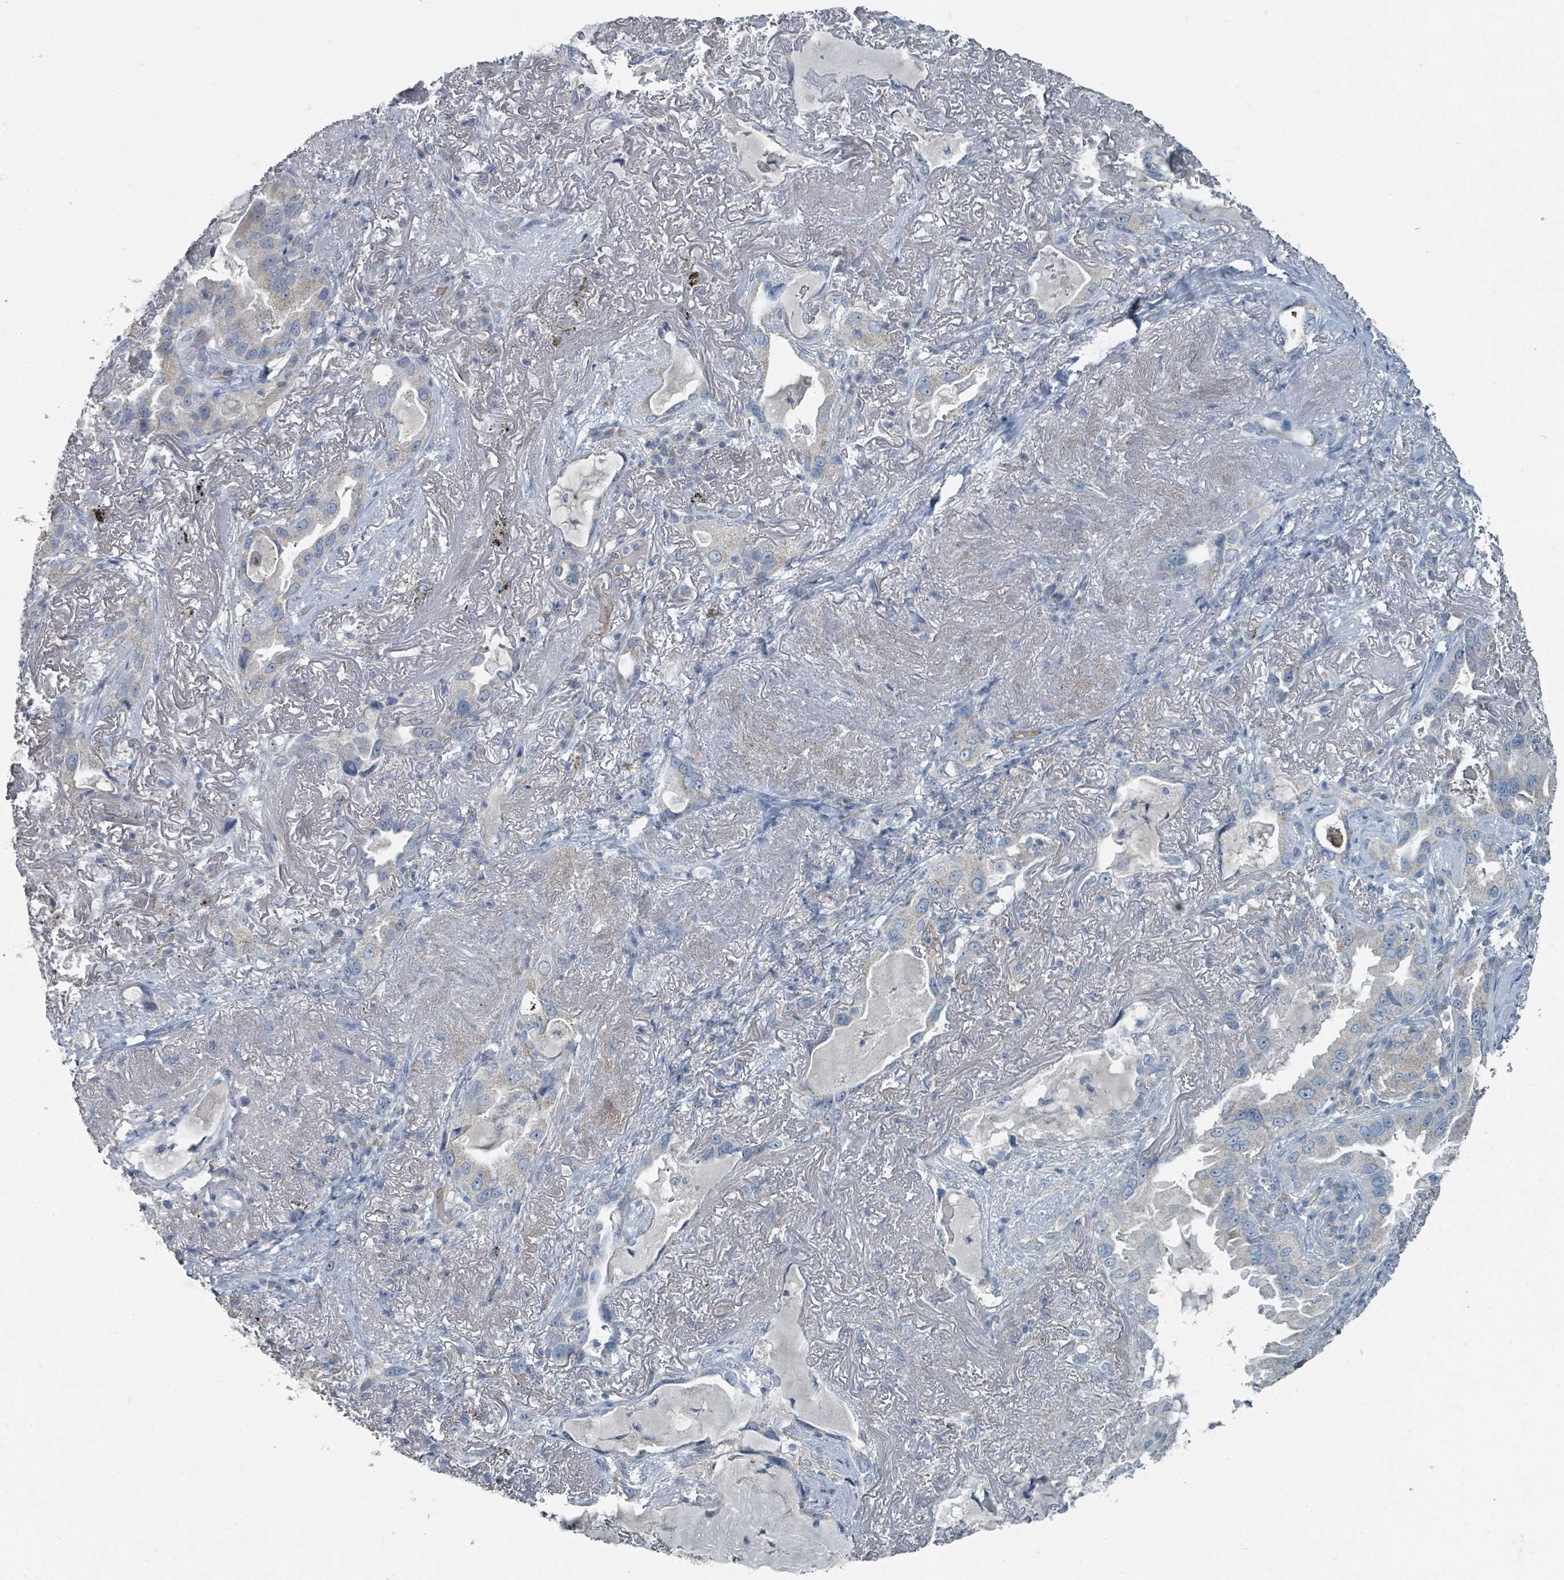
{"staining": {"intensity": "negative", "quantity": "none", "location": "none"}, "tissue": "lung cancer", "cell_type": "Tumor cells", "image_type": "cancer", "snomed": [{"axis": "morphology", "description": "Adenocarcinoma, NOS"}, {"axis": "topography", "description": "Lung"}], "caption": "Immunohistochemistry micrograph of lung cancer (adenocarcinoma) stained for a protein (brown), which reveals no expression in tumor cells. The staining was performed using DAB to visualize the protein expression in brown, while the nuclei were stained in blue with hematoxylin (Magnification: 20x).", "gene": "RASA4", "patient": {"sex": "female", "age": 69}}